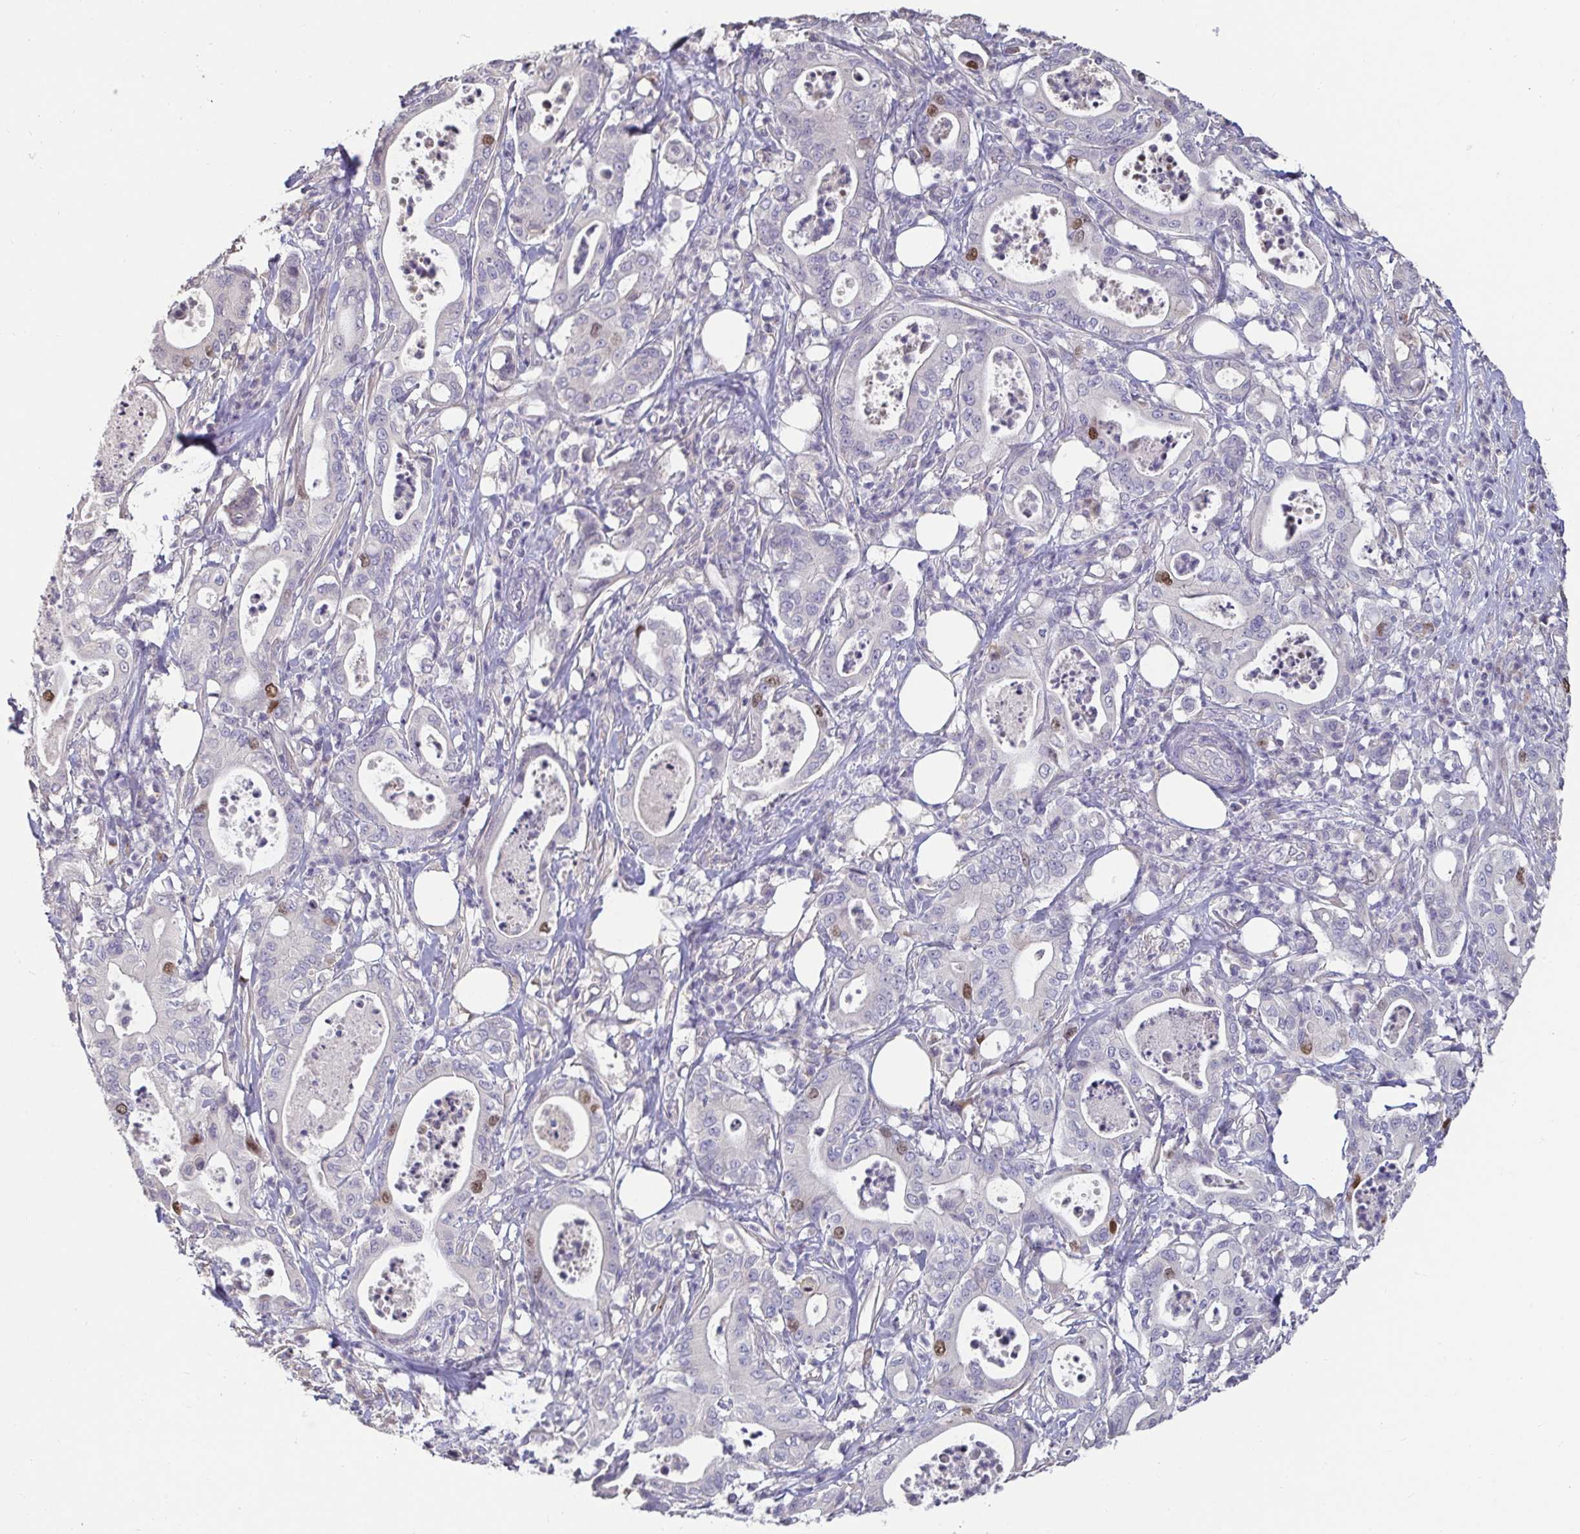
{"staining": {"intensity": "moderate", "quantity": "<25%", "location": "nuclear"}, "tissue": "pancreatic cancer", "cell_type": "Tumor cells", "image_type": "cancer", "snomed": [{"axis": "morphology", "description": "Adenocarcinoma, NOS"}, {"axis": "topography", "description": "Pancreas"}], "caption": "Tumor cells display moderate nuclear expression in approximately <25% of cells in pancreatic cancer.", "gene": "ANLN", "patient": {"sex": "male", "age": 71}}